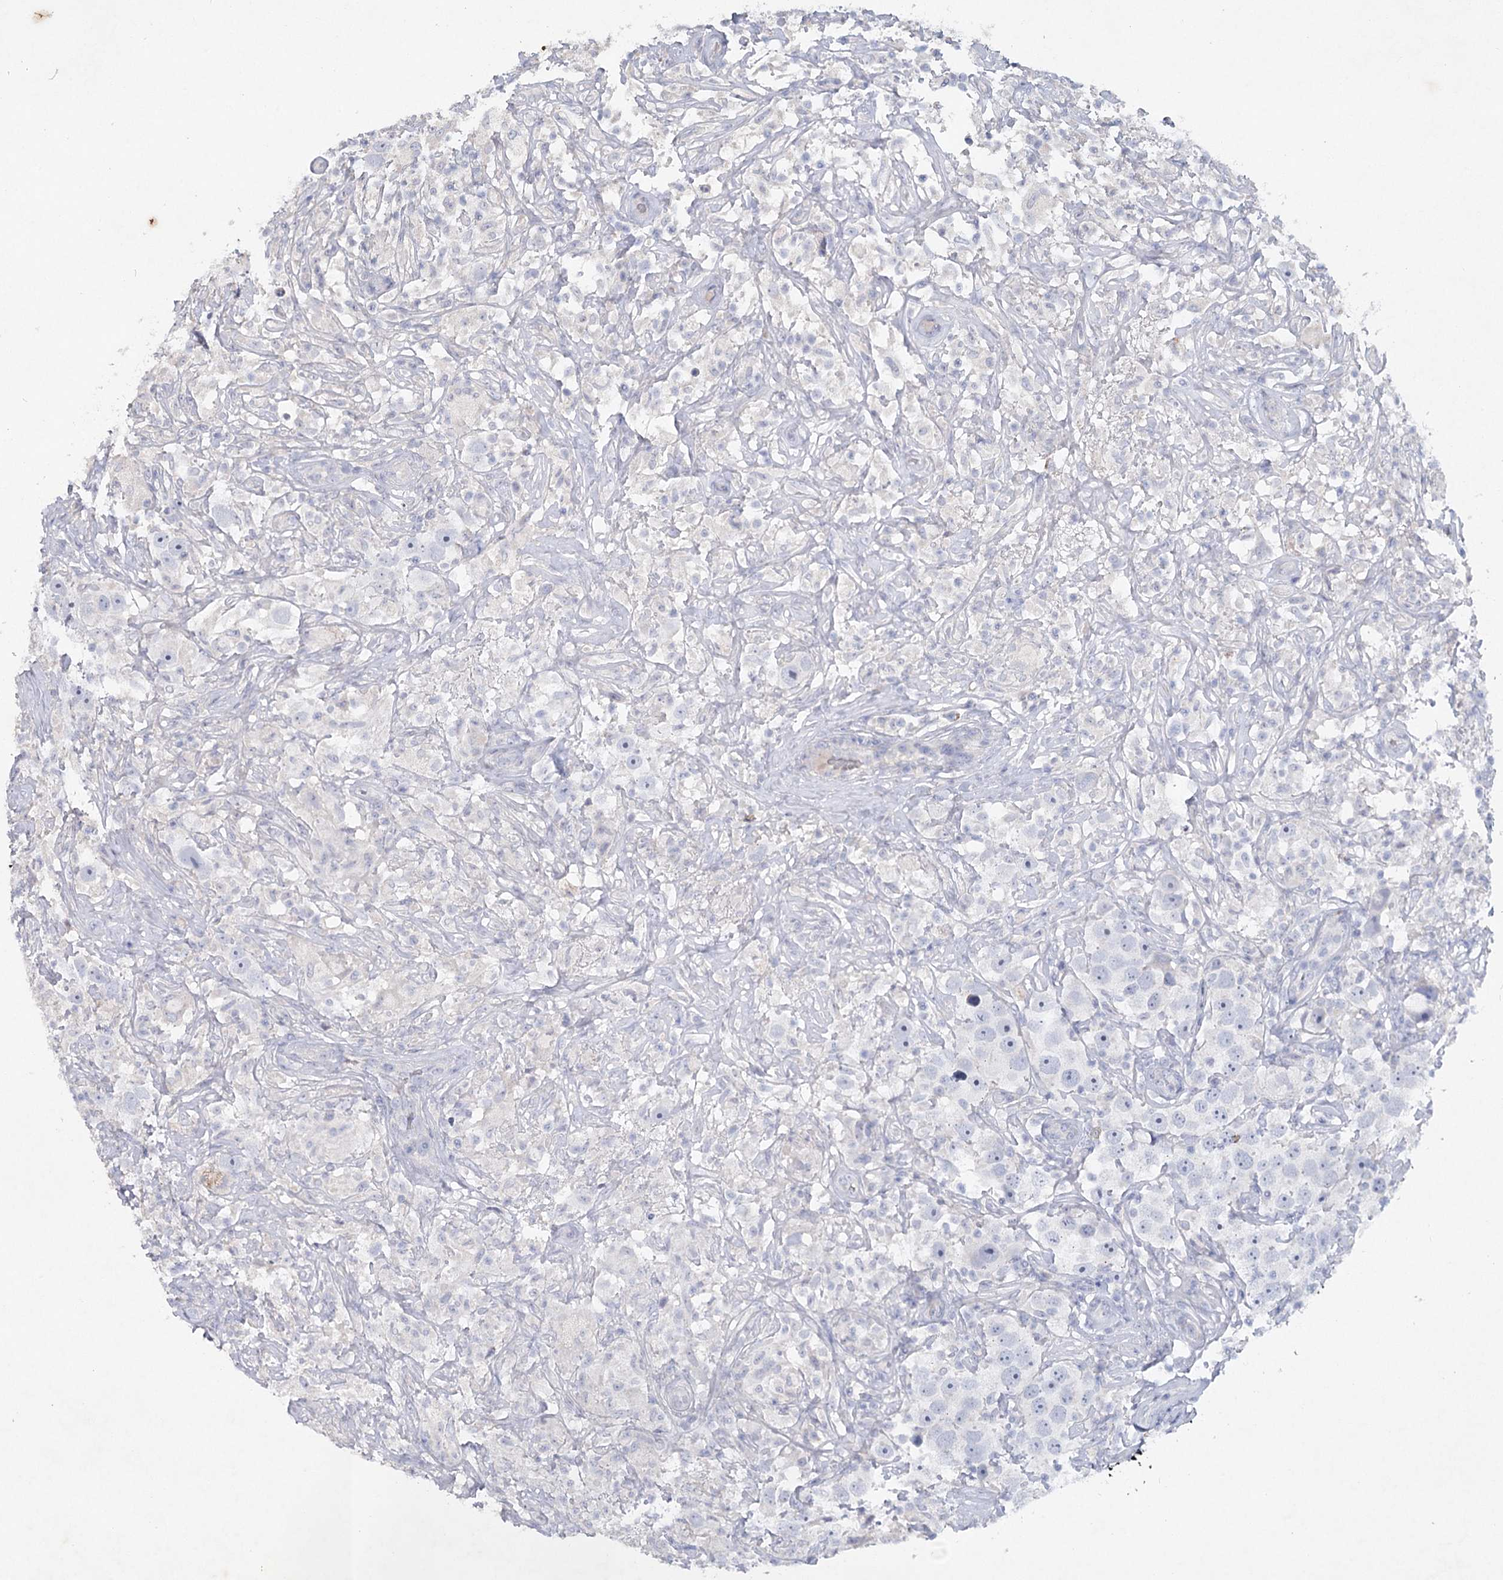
{"staining": {"intensity": "negative", "quantity": "none", "location": "none"}, "tissue": "testis cancer", "cell_type": "Tumor cells", "image_type": "cancer", "snomed": [{"axis": "morphology", "description": "Seminoma, NOS"}, {"axis": "topography", "description": "Testis"}], "caption": "Tumor cells show no significant expression in testis seminoma.", "gene": "MAP3K13", "patient": {"sex": "male", "age": 49}}